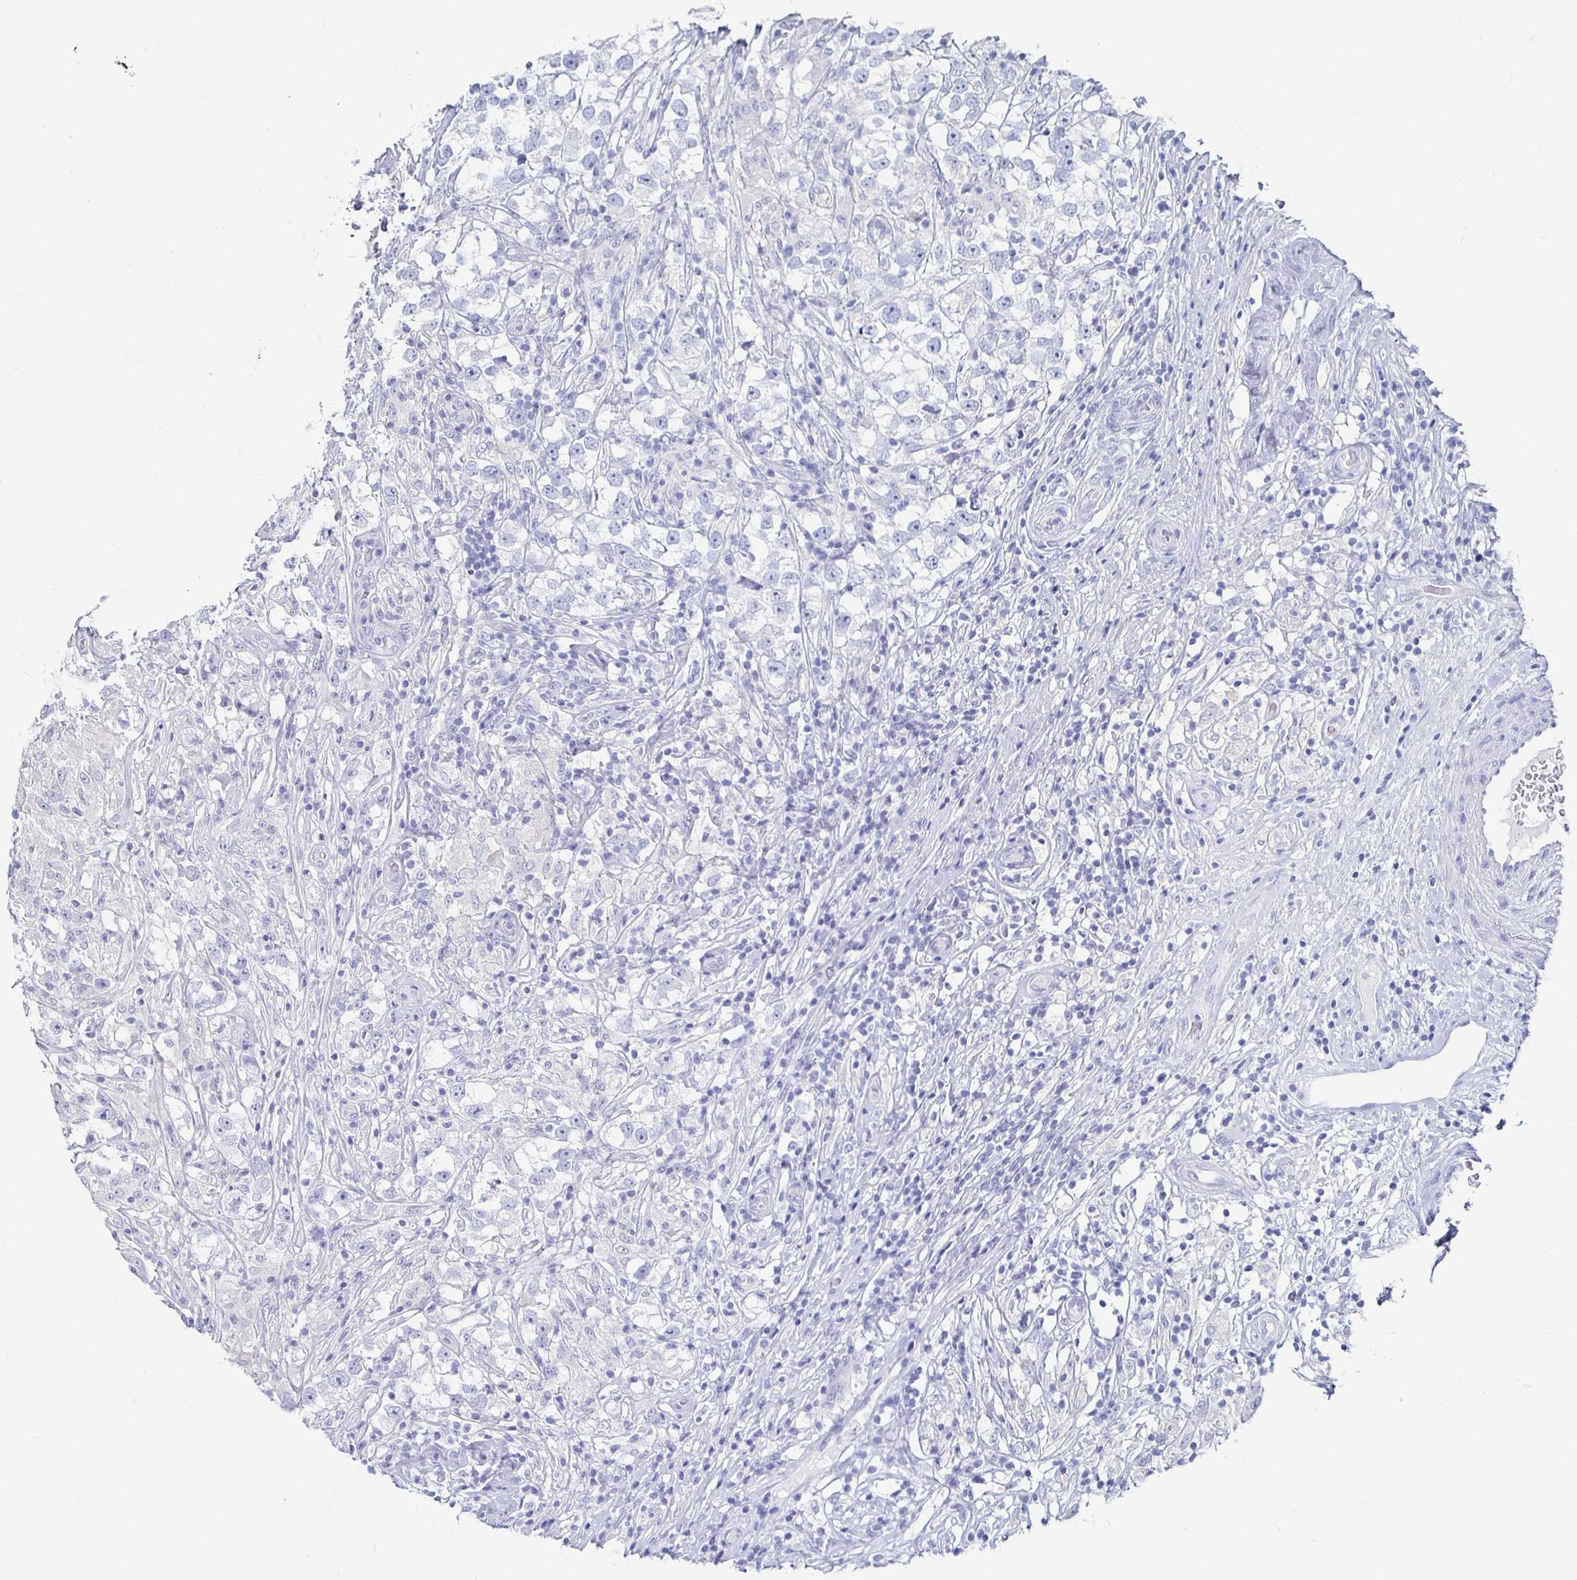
{"staining": {"intensity": "negative", "quantity": "none", "location": "none"}, "tissue": "testis cancer", "cell_type": "Tumor cells", "image_type": "cancer", "snomed": [{"axis": "morphology", "description": "Seminoma, NOS"}, {"axis": "topography", "description": "Testis"}], "caption": "The photomicrograph exhibits no significant positivity in tumor cells of seminoma (testis). Nuclei are stained in blue.", "gene": "CA9", "patient": {"sex": "male", "age": 46}}